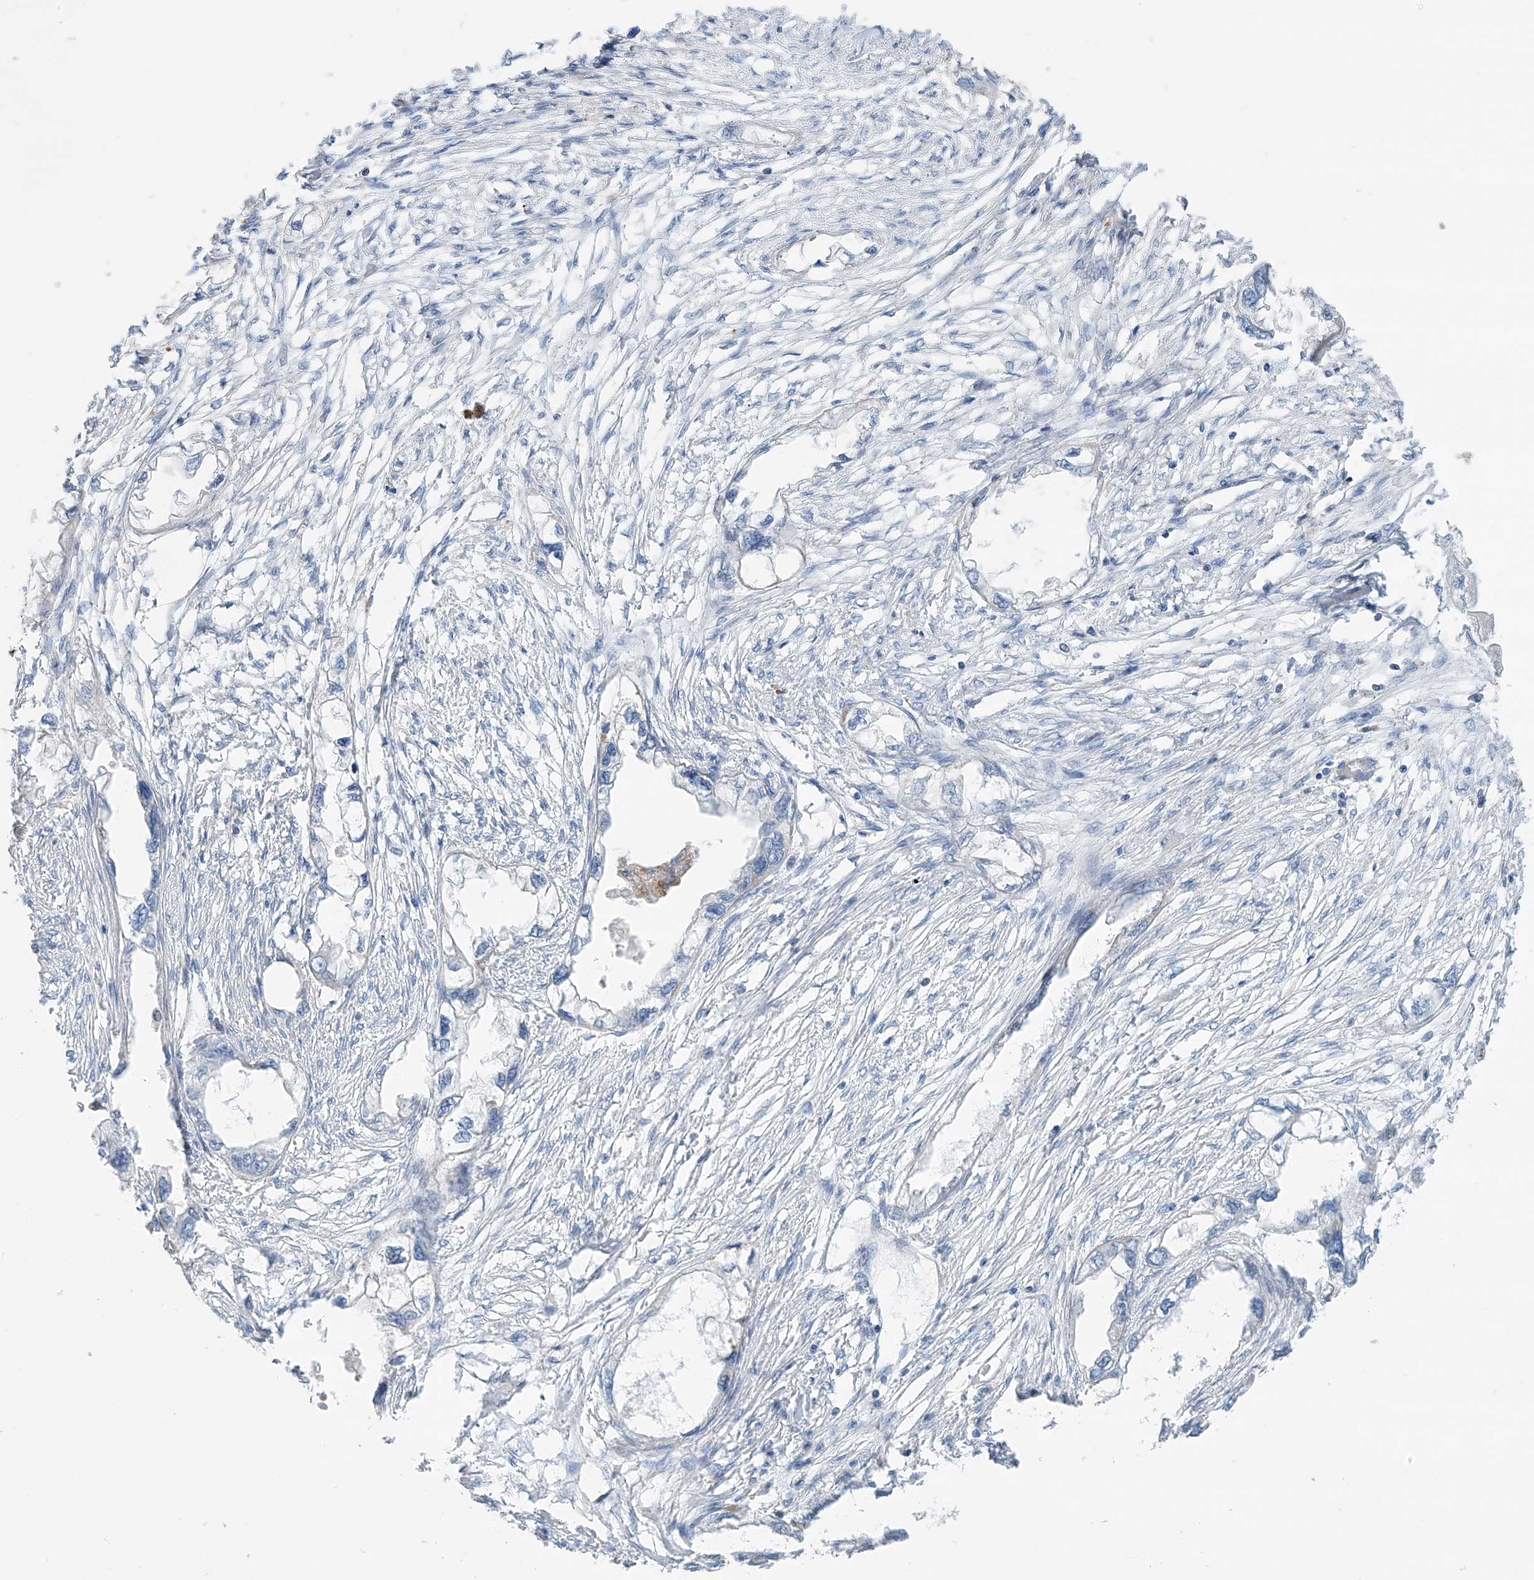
{"staining": {"intensity": "negative", "quantity": "none", "location": "none"}, "tissue": "endometrial cancer", "cell_type": "Tumor cells", "image_type": "cancer", "snomed": [{"axis": "morphology", "description": "Adenocarcinoma, NOS"}, {"axis": "morphology", "description": "Adenocarcinoma, metastatic, NOS"}, {"axis": "topography", "description": "Adipose tissue"}, {"axis": "topography", "description": "Endometrium"}], "caption": "DAB immunohistochemical staining of human metastatic adenocarcinoma (endometrial) shows no significant staining in tumor cells.", "gene": "SYN3", "patient": {"sex": "female", "age": 67}}